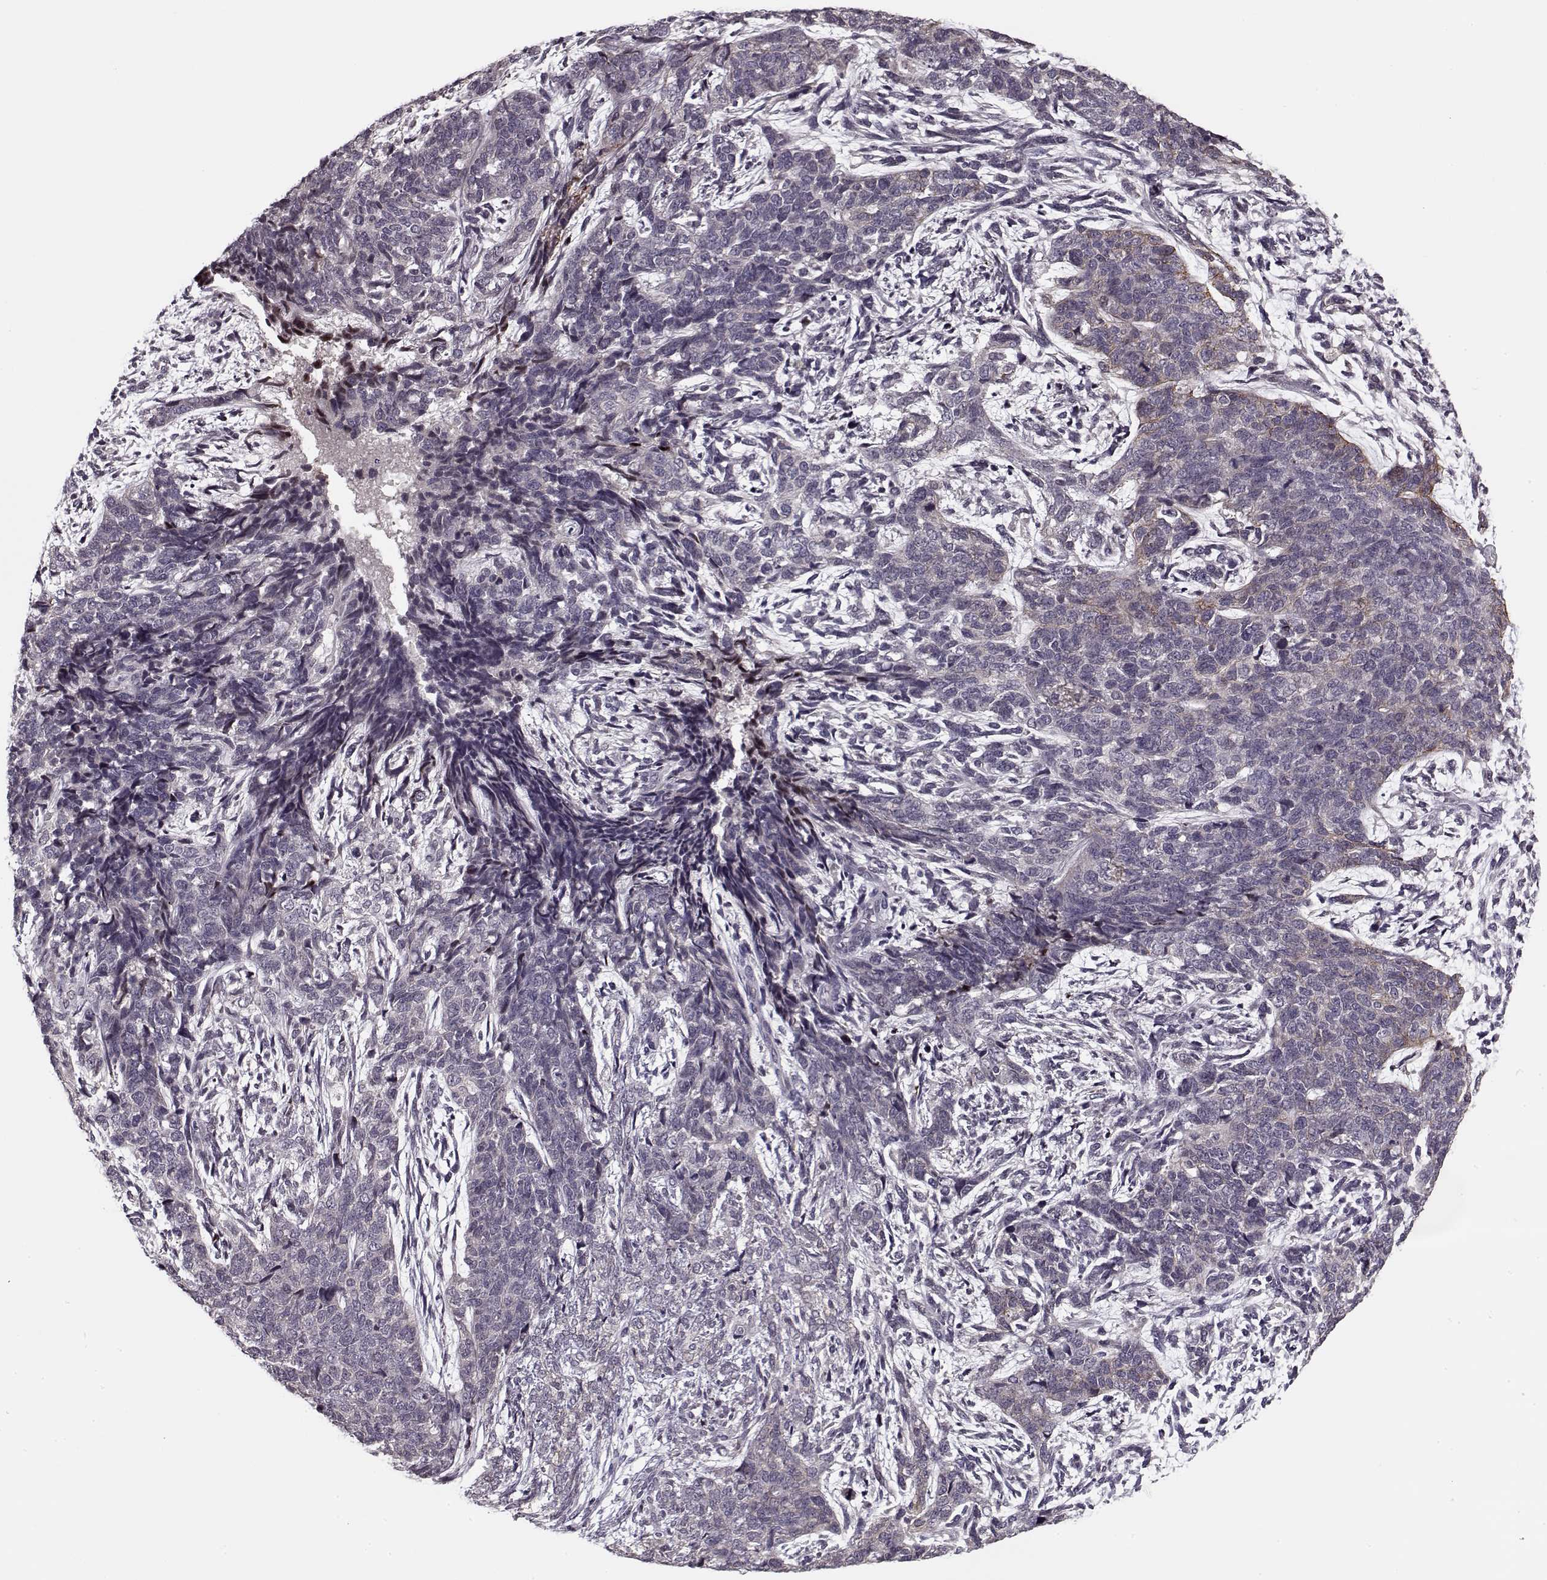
{"staining": {"intensity": "moderate", "quantity": "<25%", "location": "cytoplasmic/membranous"}, "tissue": "cervical cancer", "cell_type": "Tumor cells", "image_type": "cancer", "snomed": [{"axis": "morphology", "description": "Squamous cell carcinoma, NOS"}, {"axis": "topography", "description": "Cervix"}], "caption": "Cervical squamous cell carcinoma tissue exhibits moderate cytoplasmic/membranous positivity in about <25% of tumor cells, visualized by immunohistochemistry.", "gene": "DNAI3", "patient": {"sex": "female", "age": 63}}